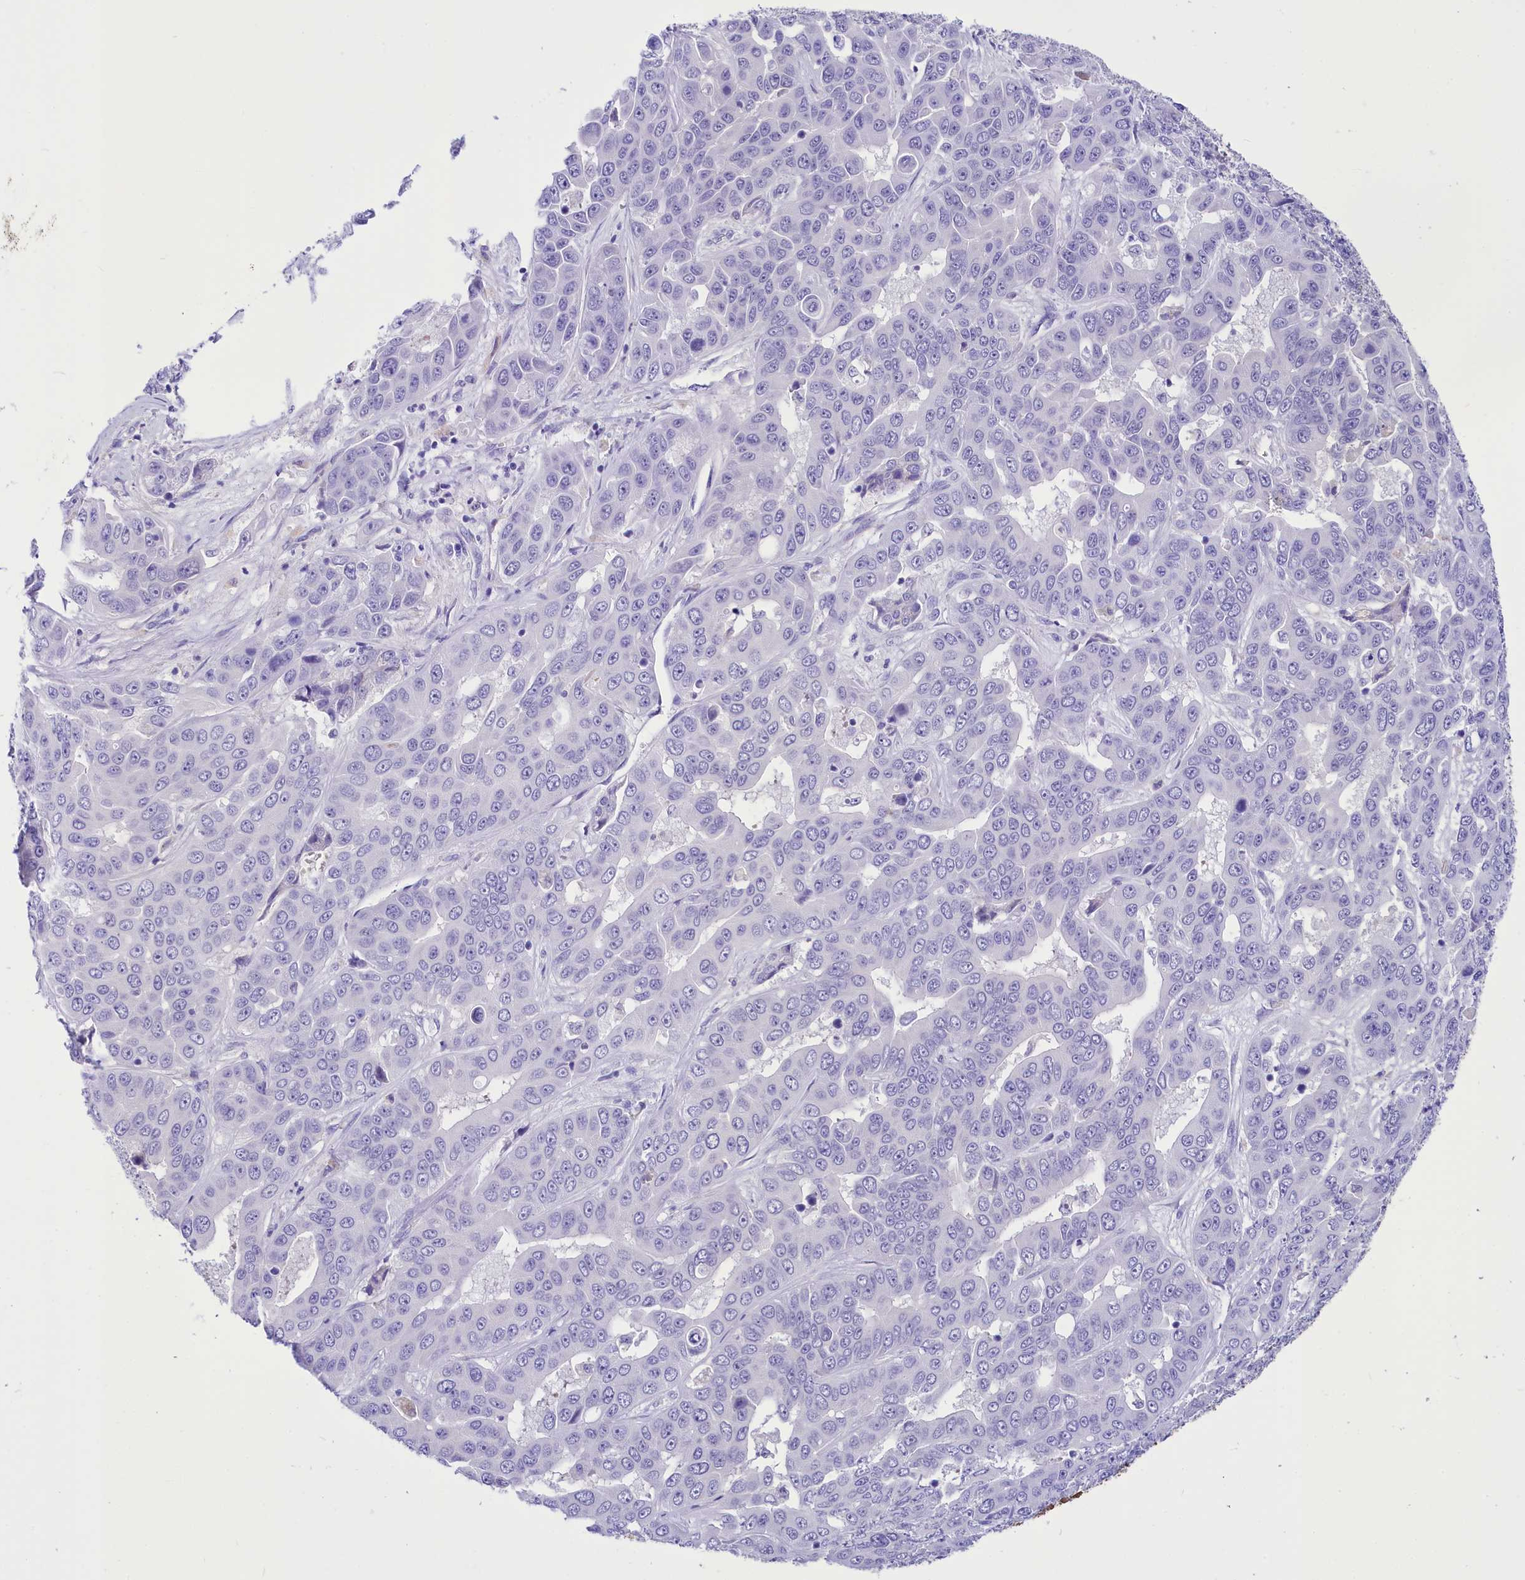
{"staining": {"intensity": "negative", "quantity": "none", "location": "none"}, "tissue": "liver cancer", "cell_type": "Tumor cells", "image_type": "cancer", "snomed": [{"axis": "morphology", "description": "Cholangiocarcinoma"}, {"axis": "topography", "description": "Liver"}], "caption": "This is an immunohistochemistry micrograph of human liver cancer. There is no expression in tumor cells.", "gene": "TTC36", "patient": {"sex": "female", "age": 52}}